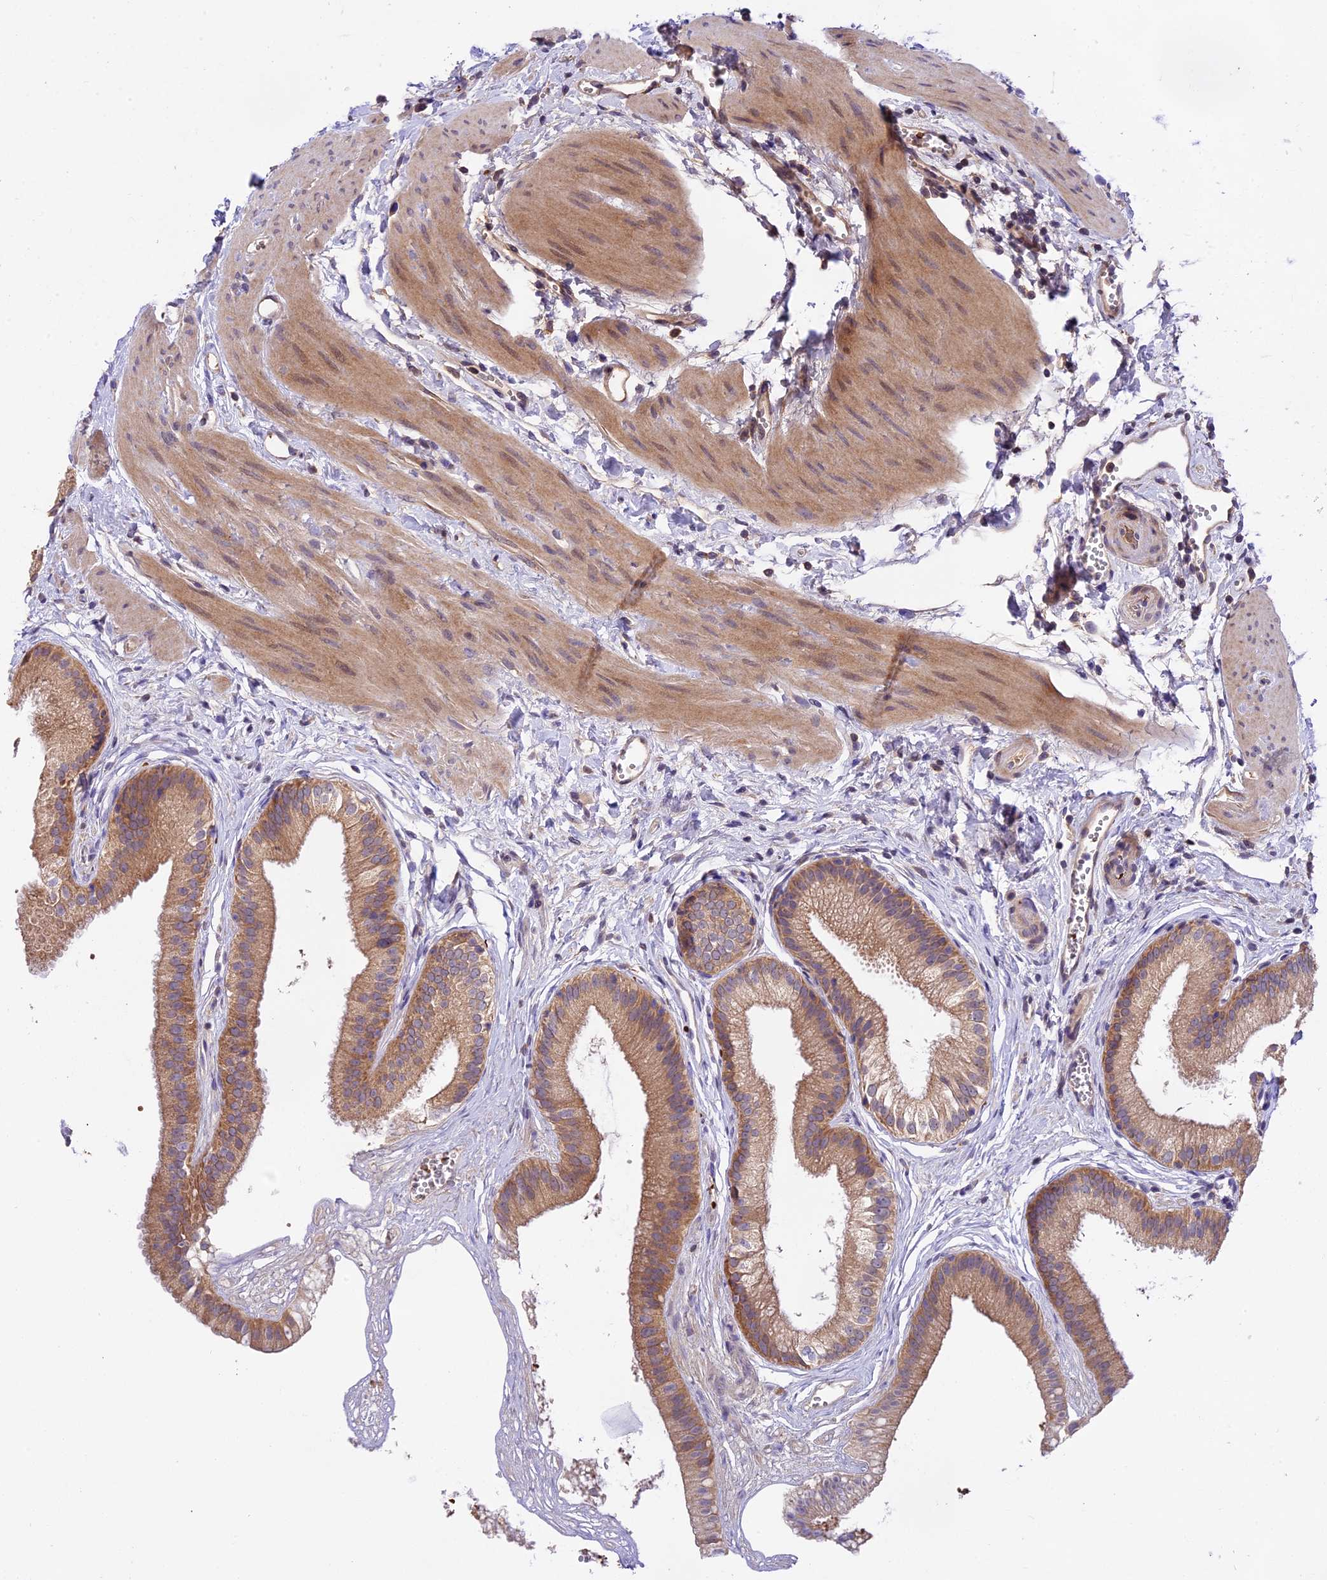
{"staining": {"intensity": "moderate", "quantity": "25%-75%", "location": "cytoplasmic/membranous"}, "tissue": "gallbladder", "cell_type": "Glandular cells", "image_type": "normal", "snomed": [{"axis": "morphology", "description": "Normal tissue, NOS"}, {"axis": "topography", "description": "Gallbladder"}], "caption": "DAB (3,3'-diaminobenzidine) immunohistochemical staining of benign gallbladder reveals moderate cytoplasmic/membranous protein positivity in approximately 25%-75% of glandular cells.", "gene": "PHAF1", "patient": {"sex": "female", "age": 54}}